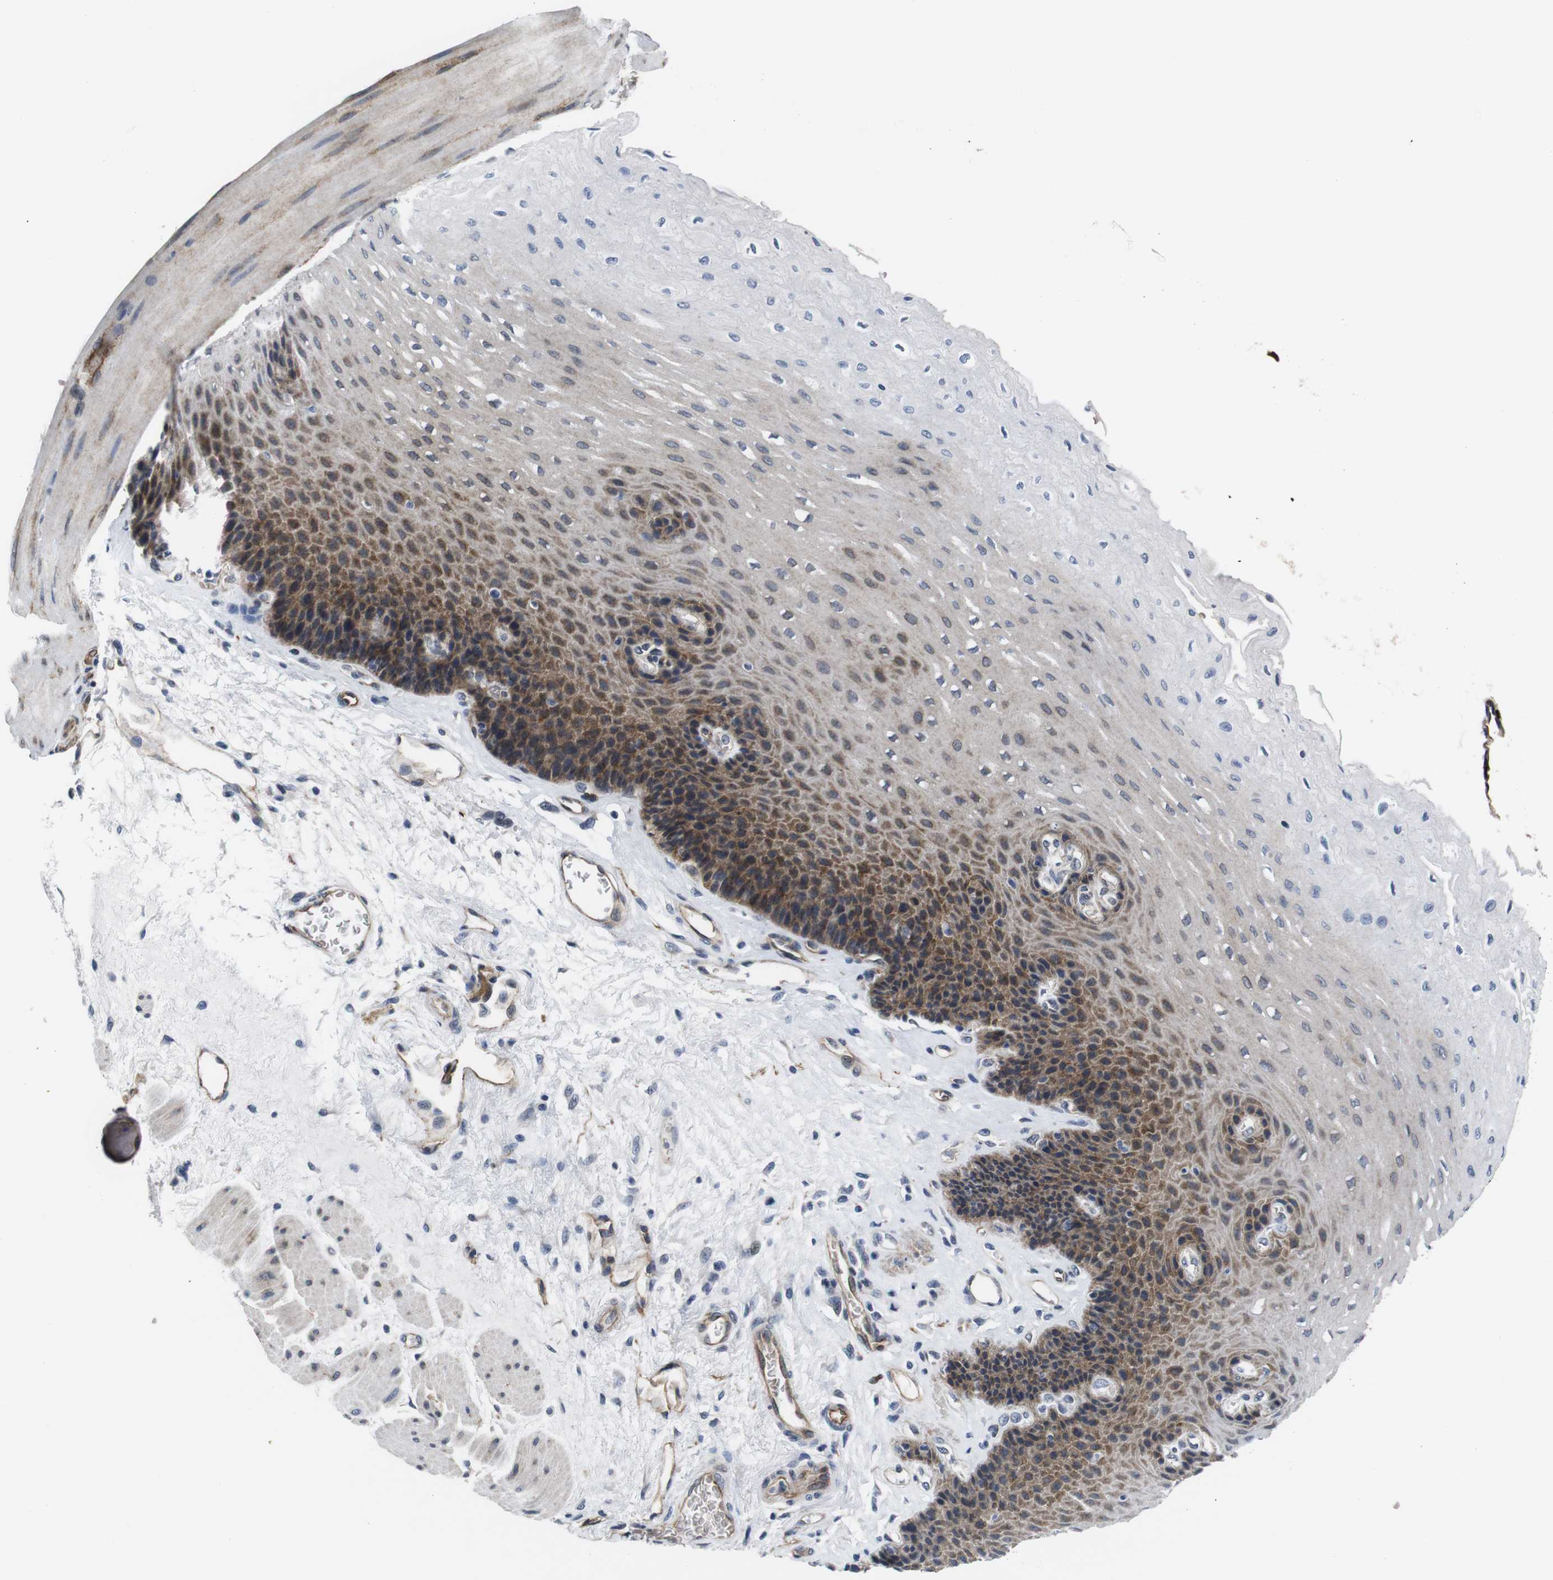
{"staining": {"intensity": "moderate", "quantity": "25%-75%", "location": "cytoplasmic/membranous"}, "tissue": "esophagus", "cell_type": "Squamous epithelial cells", "image_type": "normal", "snomed": [{"axis": "morphology", "description": "Normal tissue, NOS"}, {"axis": "topography", "description": "Esophagus"}], "caption": "Human esophagus stained with a brown dye shows moderate cytoplasmic/membranous positive staining in about 25%-75% of squamous epithelial cells.", "gene": "SOCS3", "patient": {"sex": "female", "age": 72}}